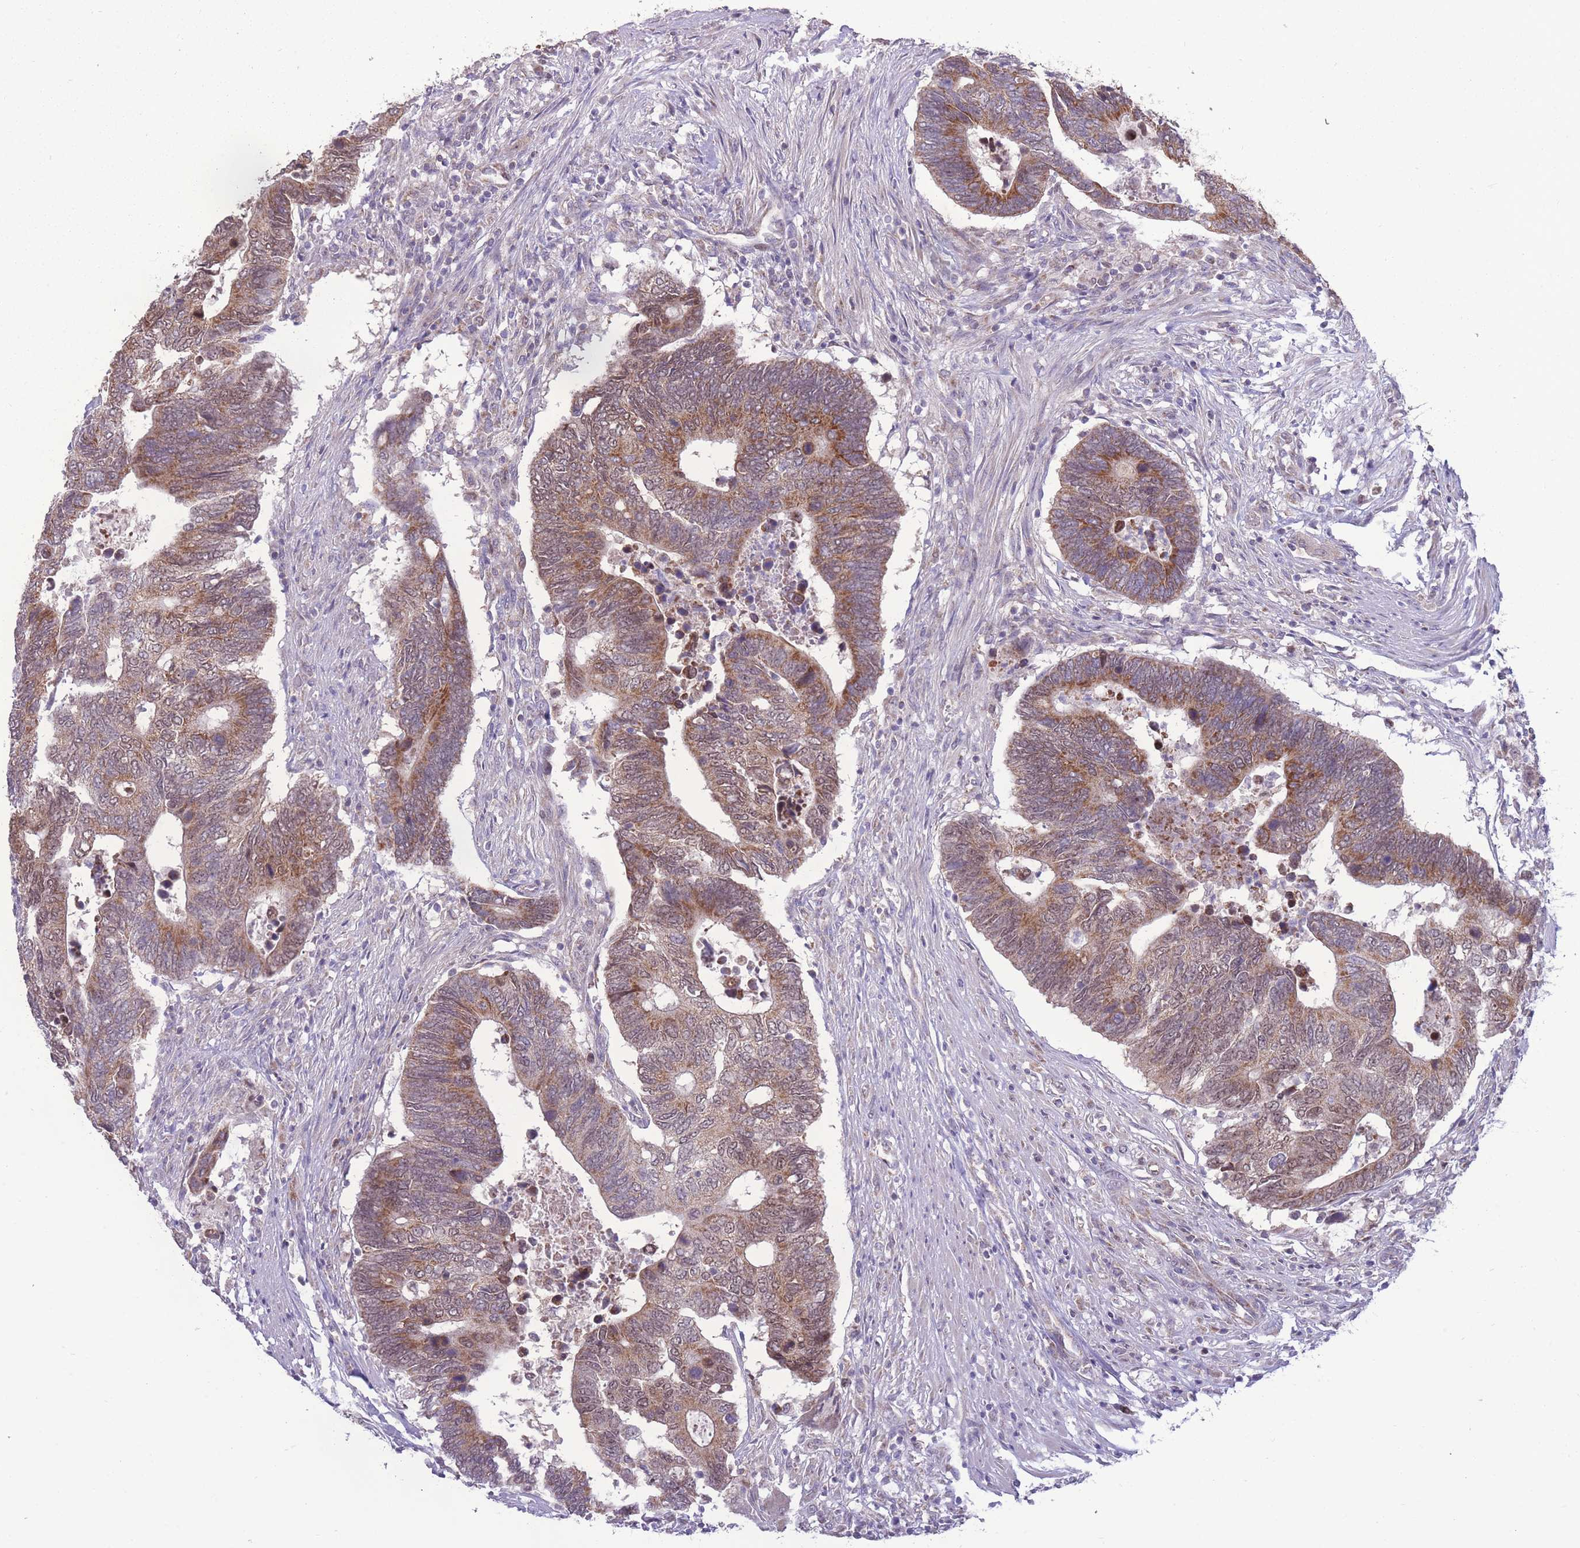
{"staining": {"intensity": "moderate", "quantity": ">75%", "location": "cytoplasmic/membranous"}, "tissue": "colorectal cancer", "cell_type": "Tumor cells", "image_type": "cancer", "snomed": [{"axis": "morphology", "description": "Adenocarcinoma, NOS"}, {"axis": "topography", "description": "Colon"}], "caption": "Immunohistochemical staining of human colorectal cancer demonstrates medium levels of moderate cytoplasmic/membranous protein staining in approximately >75% of tumor cells. The staining was performed using DAB (3,3'-diaminobenzidine) to visualize the protein expression in brown, while the nuclei were stained in blue with hematoxylin (Magnification: 20x).", "gene": "MCIDAS", "patient": {"sex": "male", "age": 87}}